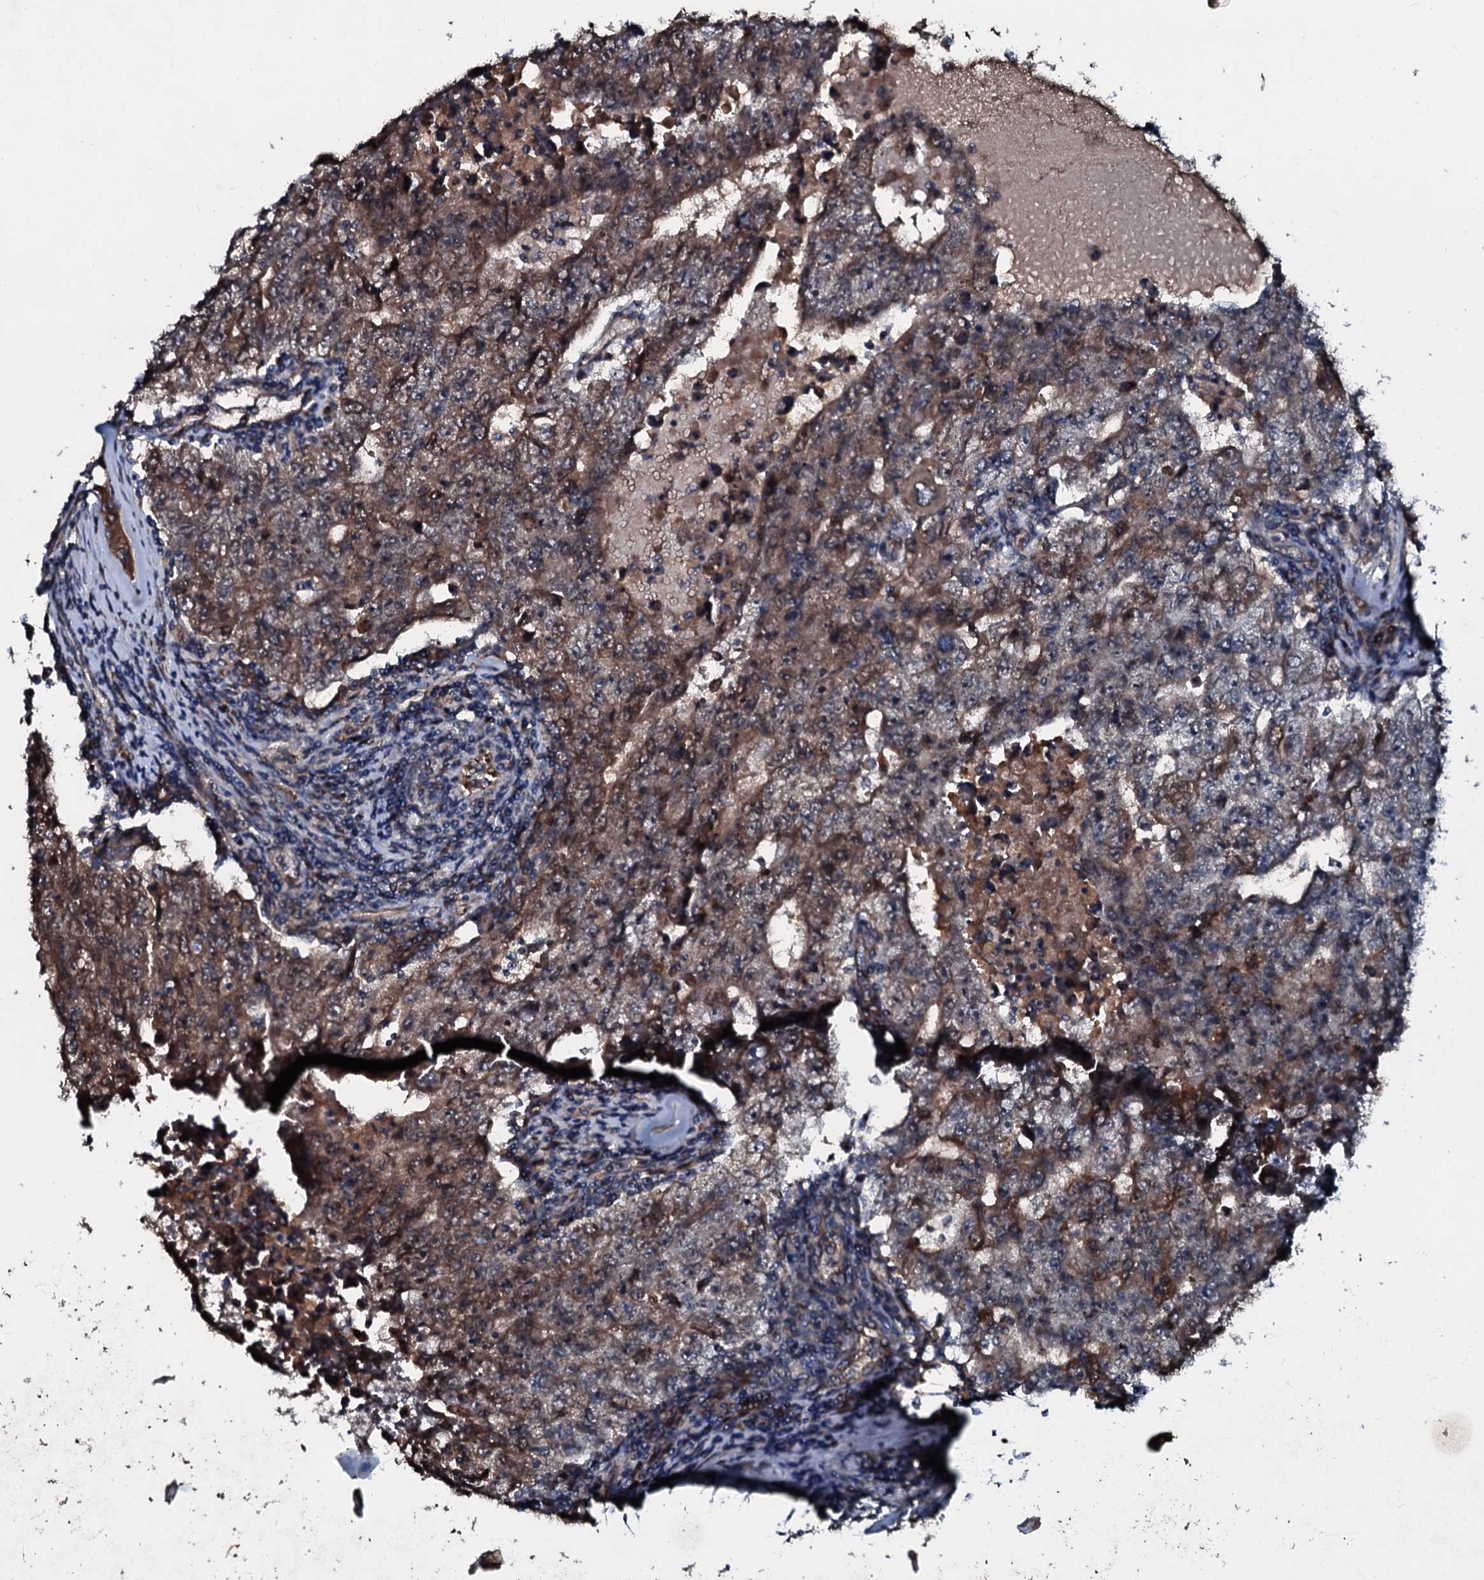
{"staining": {"intensity": "moderate", "quantity": "25%-75%", "location": "cytoplasmic/membranous"}, "tissue": "testis cancer", "cell_type": "Tumor cells", "image_type": "cancer", "snomed": [{"axis": "morphology", "description": "Carcinoma, Embryonal, NOS"}, {"axis": "topography", "description": "Testis"}], "caption": "The image demonstrates immunohistochemical staining of testis cancer (embryonal carcinoma). There is moderate cytoplasmic/membranous staining is appreciated in approximately 25%-75% of tumor cells.", "gene": "ACSS3", "patient": {"sex": "male", "age": 17}}